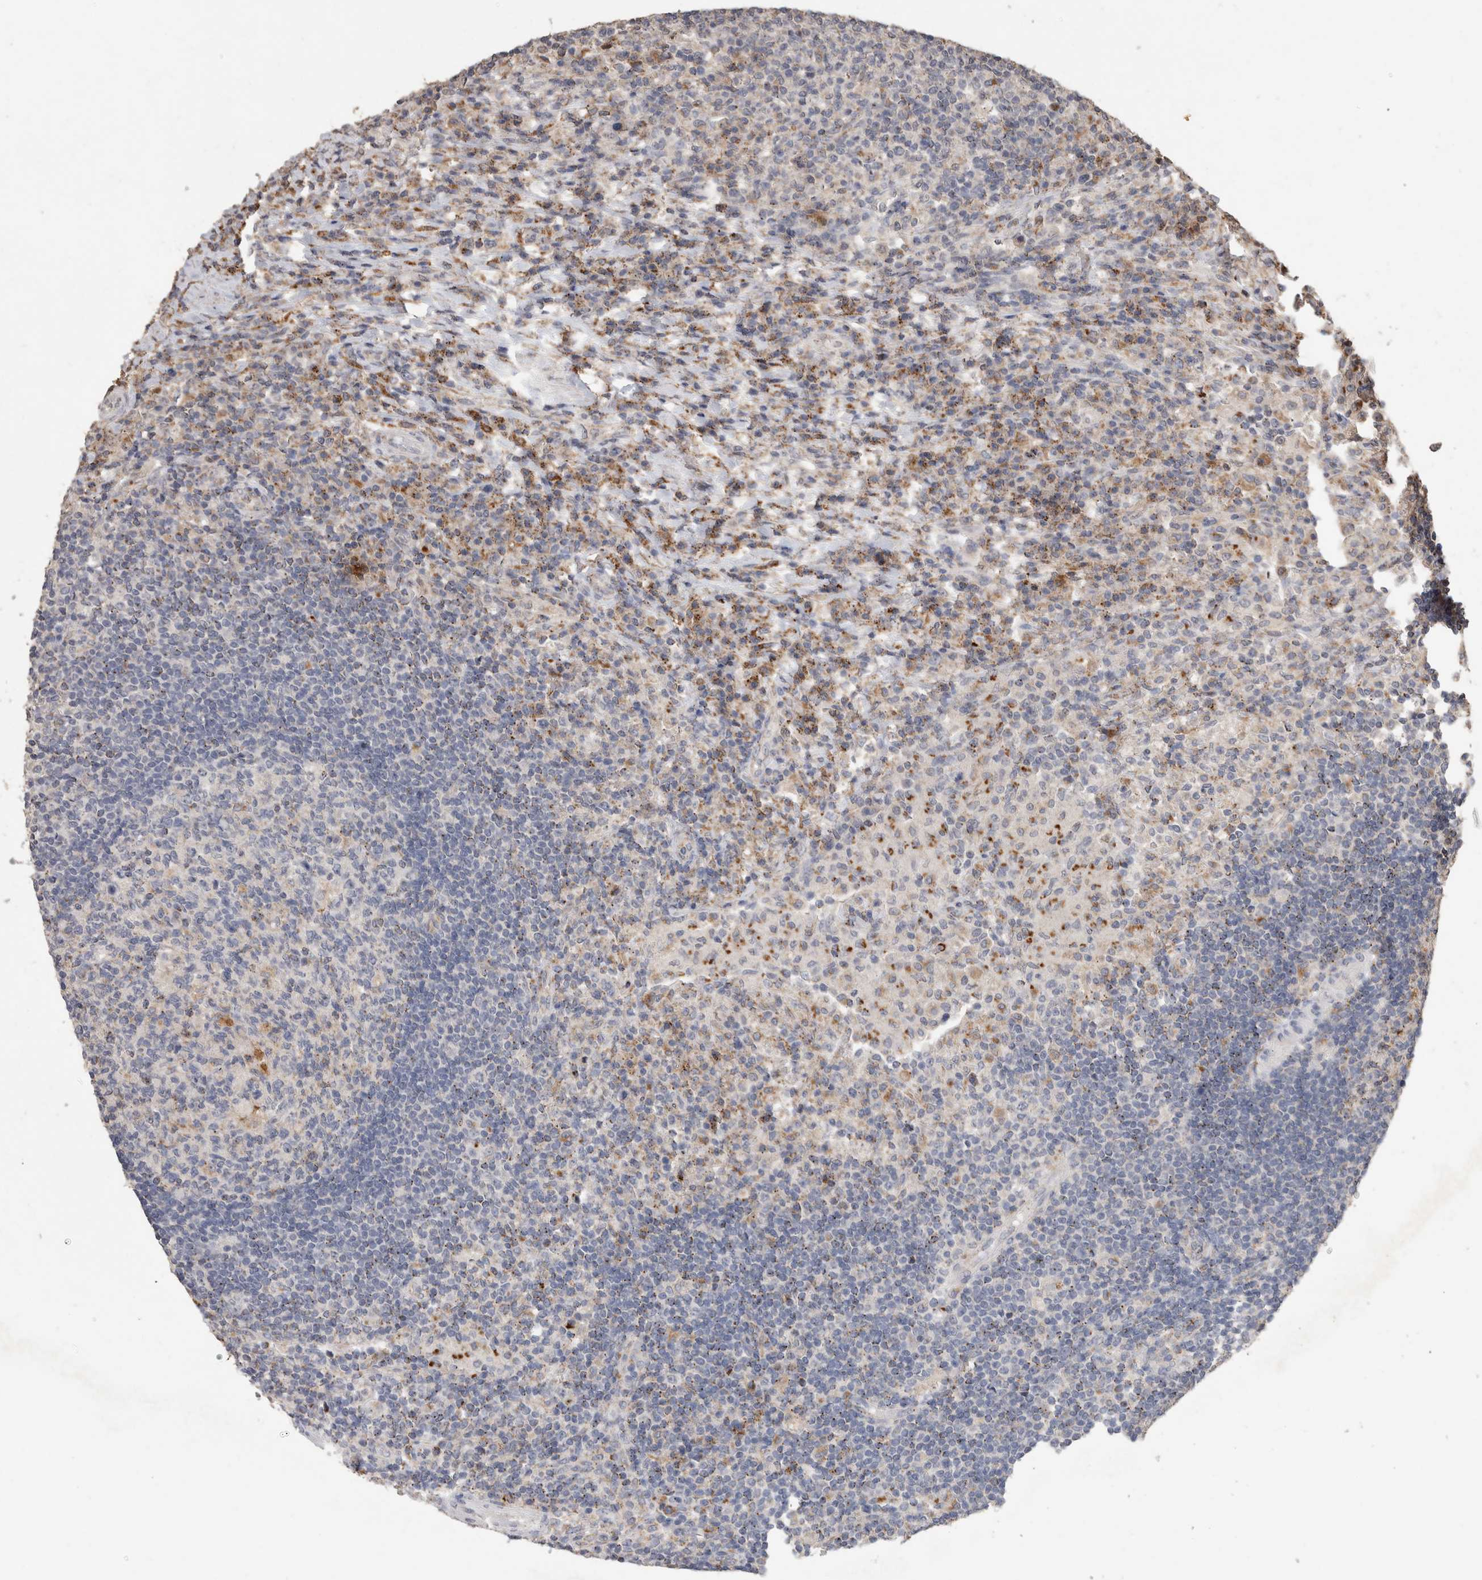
{"staining": {"intensity": "strong", "quantity": "<25%", "location": "cytoplasmic/membranous"}, "tissue": "lymph node", "cell_type": "Germinal center cells", "image_type": "normal", "snomed": [{"axis": "morphology", "description": "Normal tissue, NOS"}, {"axis": "topography", "description": "Lymph node"}], "caption": "A photomicrograph showing strong cytoplasmic/membranous staining in approximately <25% of germinal center cells in normal lymph node, as visualized by brown immunohistochemical staining.", "gene": "ARSA", "patient": {"sex": "female", "age": 53}}